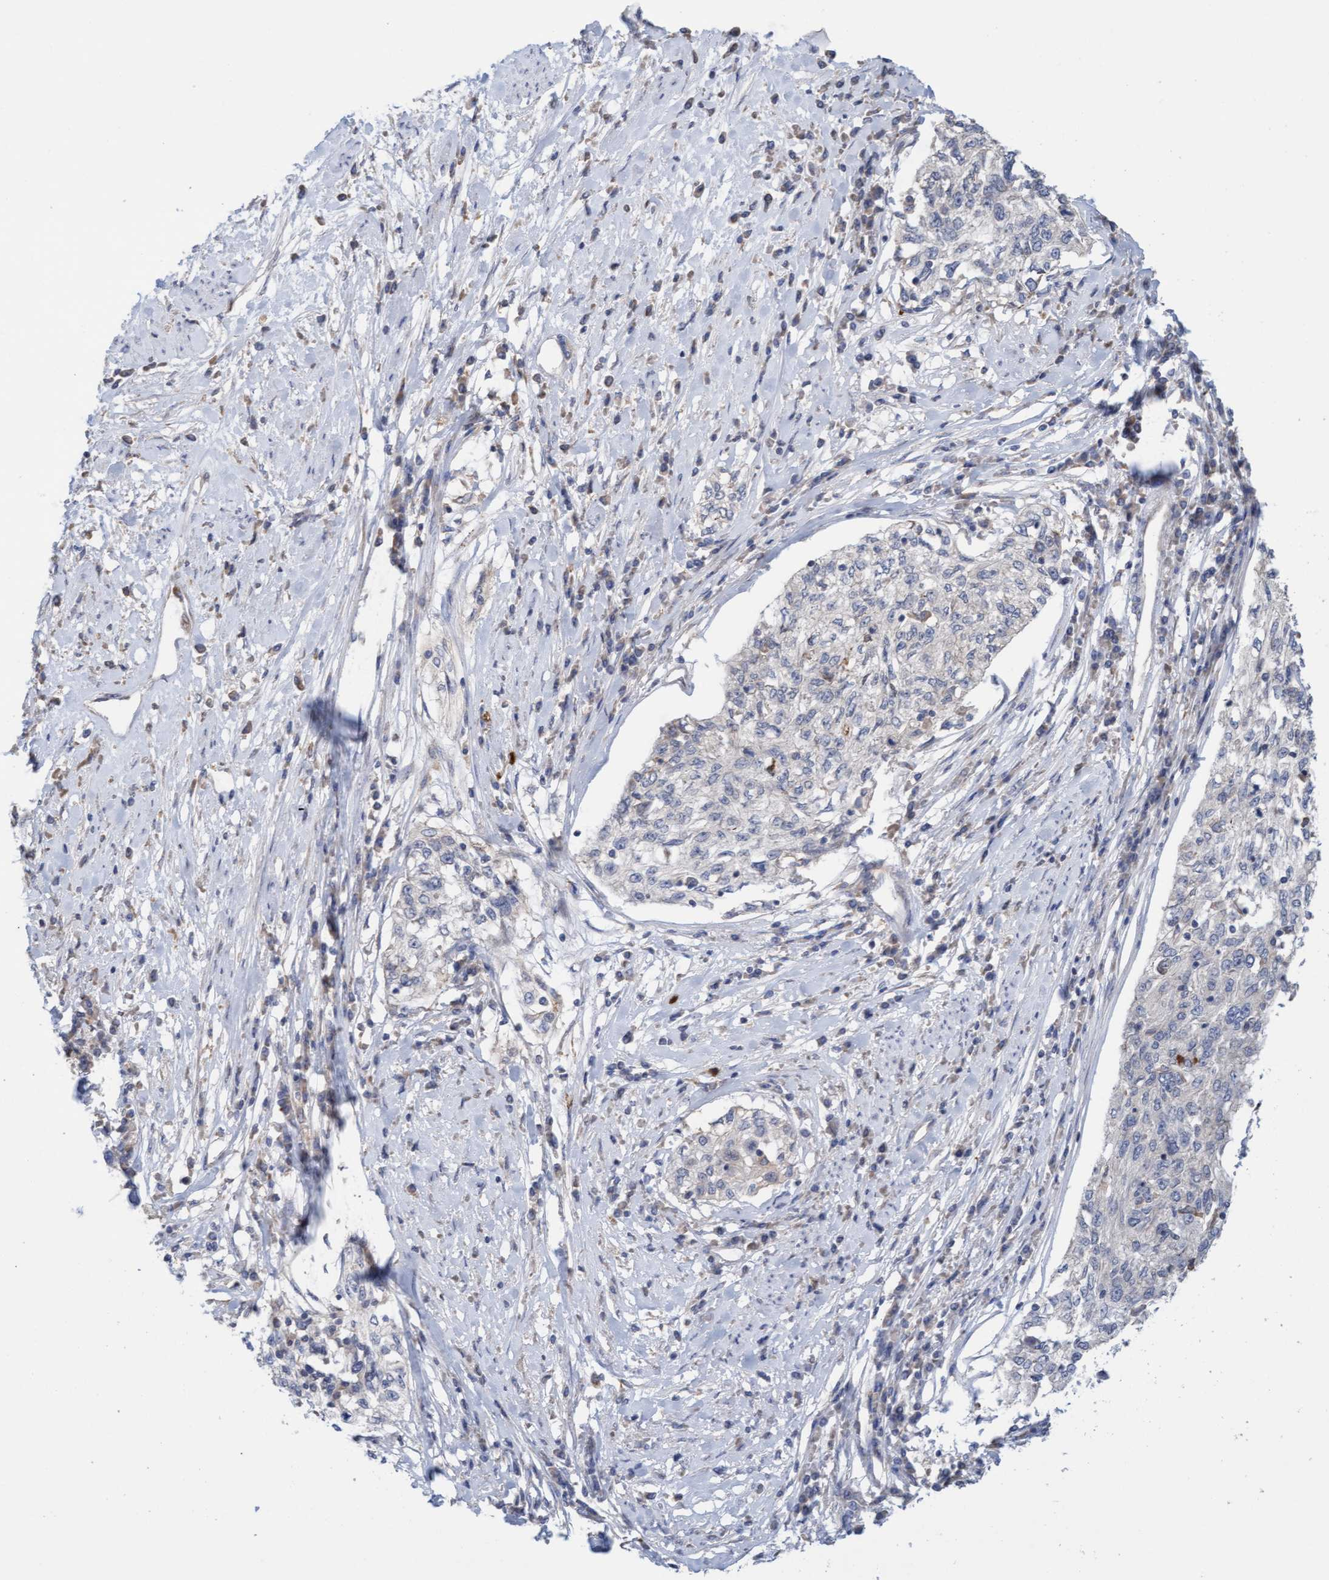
{"staining": {"intensity": "negative", "quantity": "none", "location": "none"}, "tissue": "cervical cancer", "cell_type": "Tumor cells", "image_type": "cancer", "snomed": [{"axis": "morphology", "description": "Squamous cell carcinoma, NOS"}, {"axis": "topography", "description": "Cervix"}], "caption": "Immunohistochemistry (IHC) image of neoplastic tissue: human squamous cell carcinoma (cervical) stained with DAB exhibits no significant protein staining in tumor cells. (Stains: DAB IHC with hematoxylin counter stain, Microscopy: brightfield microscopy at high magnification).", "gene": "MMP8", "patient": {"sex": "female", "age": 57}}